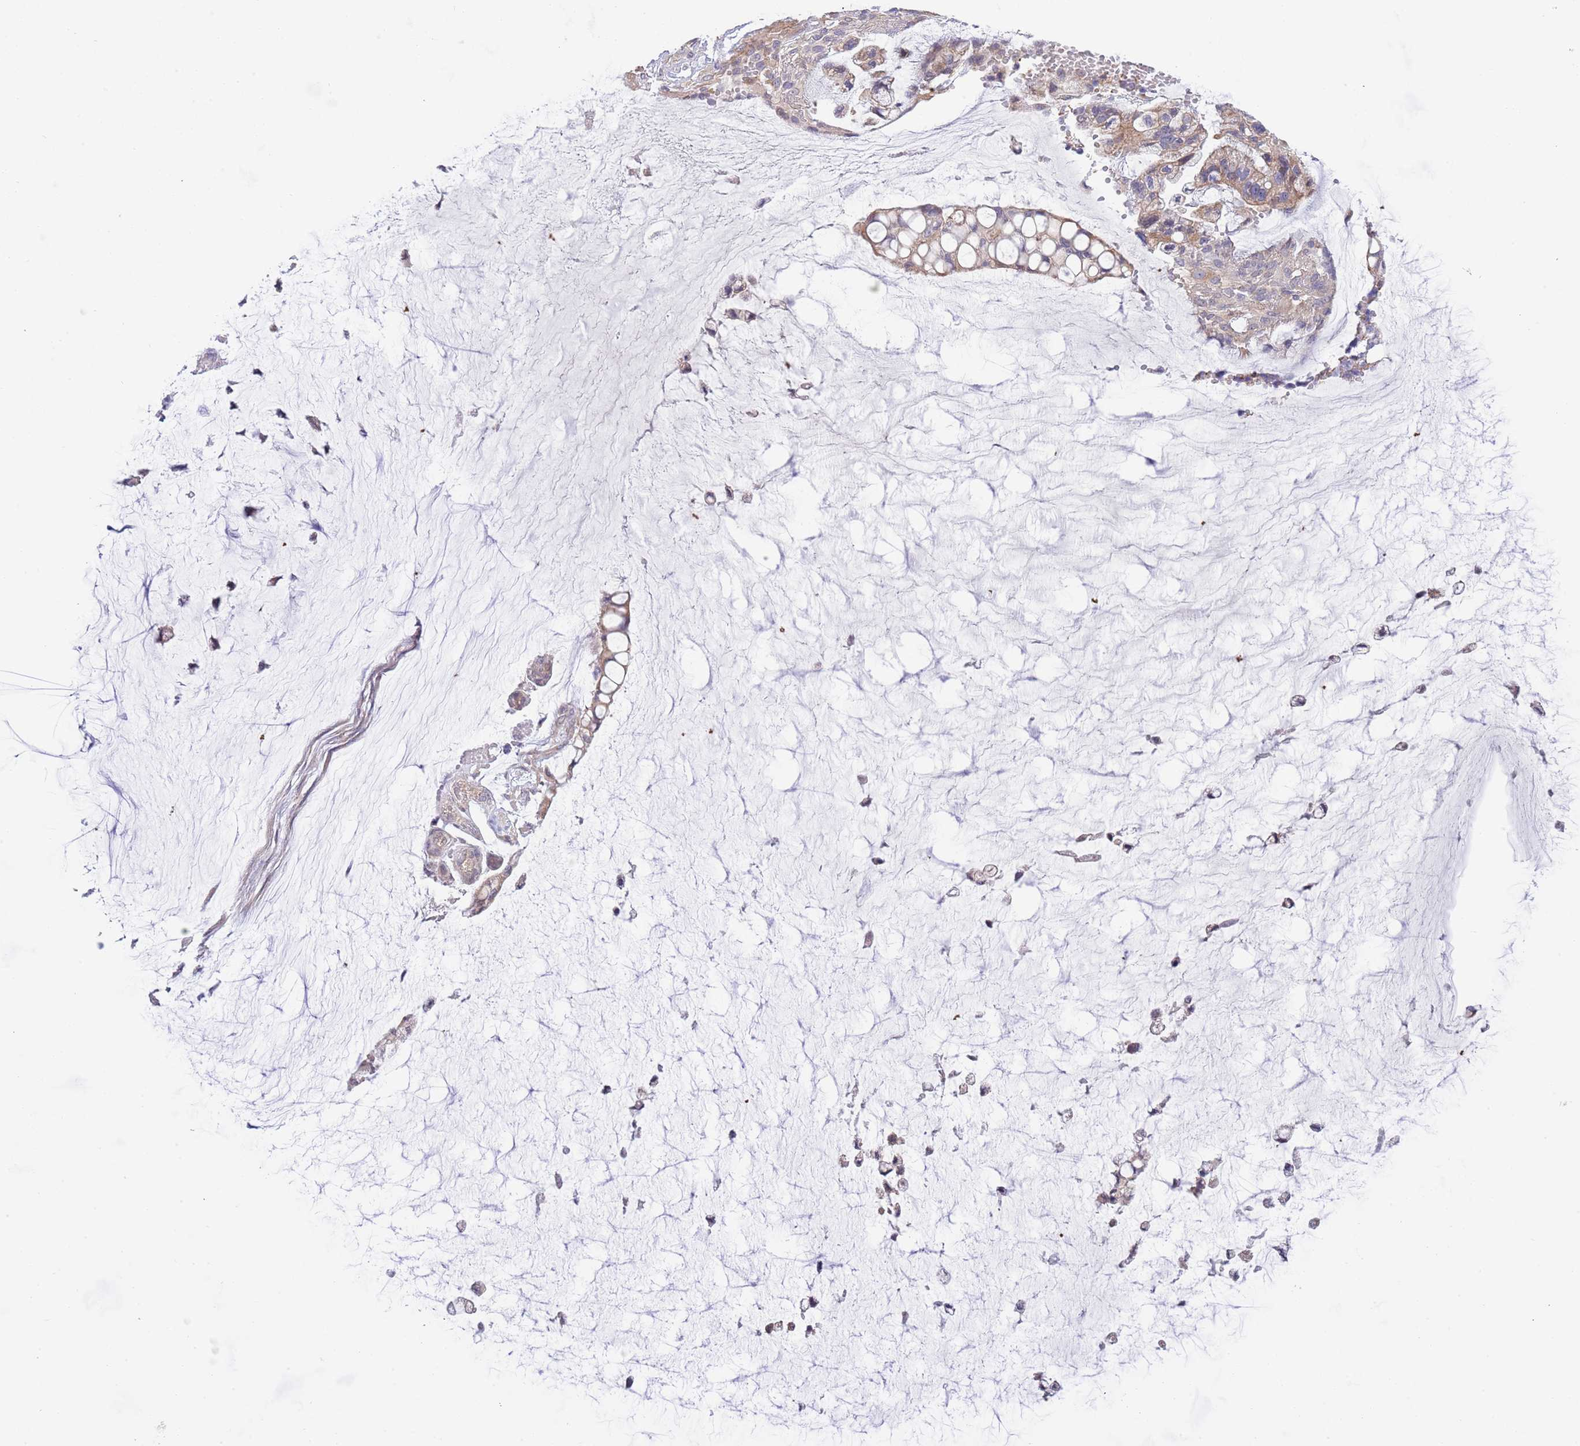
{"staining": {"intensity": "weak", "quantity": ">75%", "location": "cytoplasmic/membranous"}, "tissue": "ovarian cancer", "cell_type": "Tumor cells", "image_type": "cancer", "snomed": [{"axis": "morphology", "description": "Cystadenocarcinoma, mucinous, NOS"}, {"axis": "topography", "description": "Ovary"}], "caption": "Mucinous cystadenocarcinoma (ovarian) stained for a protein exhibits weak cytoplasmic/membranous positivity in tumor cells.", "gene": "LIPJ", "patient": {"sex": "female", "age": 39}}